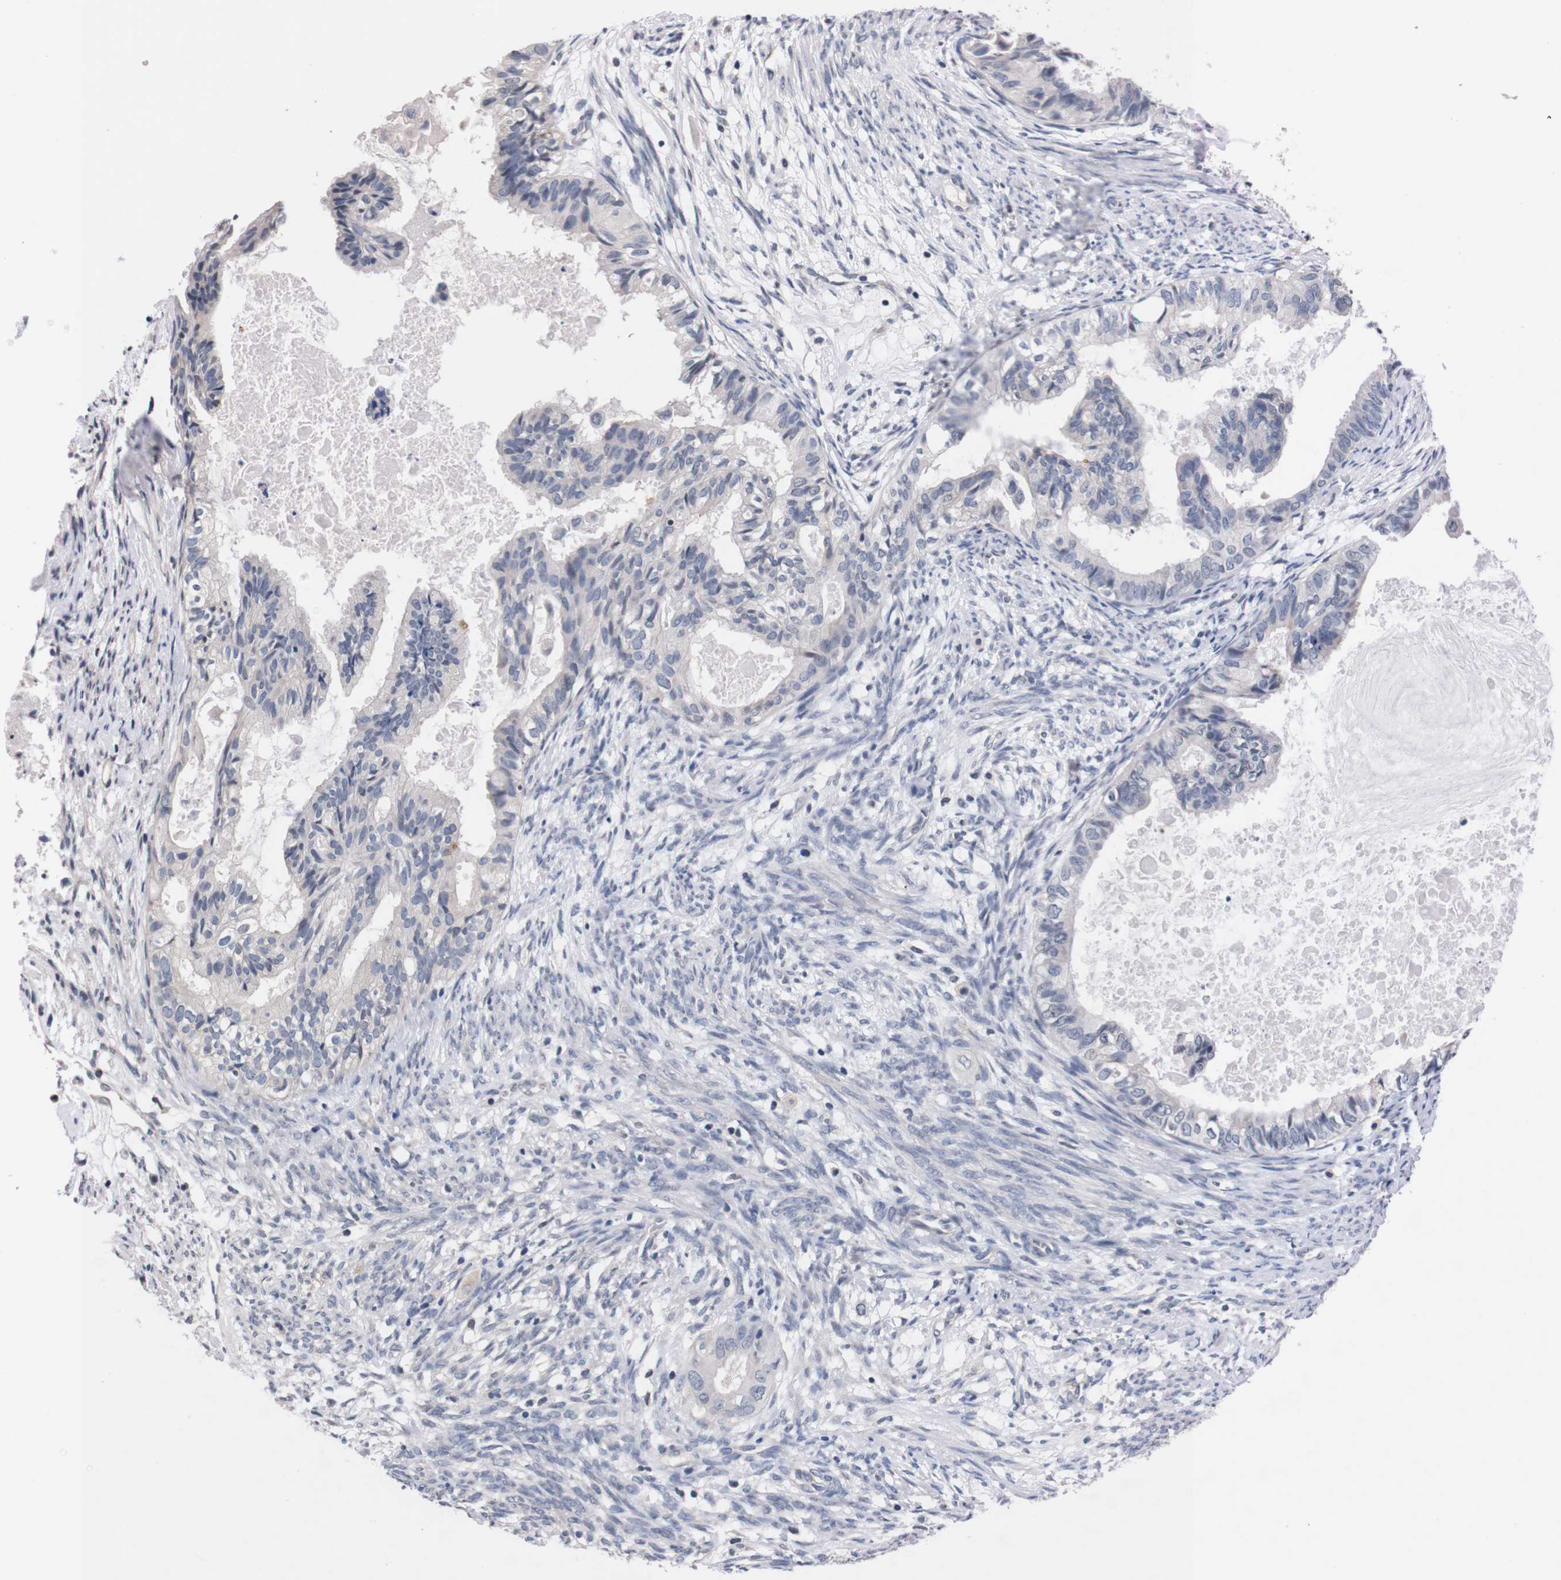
{"staining": {"intensity": "negative", "quantity": "none", "location": "none"}, "tissue": "cervical cancer", "cell_type": "Tumor cells", "image_type": "cancer", "snomed": [{"axis": "morphology", "description": "Normal tissue, NOS"}, {"axis": "morphology", "description": "Adenocarcinoma, NOS"}, {"axis": "topography", "description": "Cervix"}, {"axis": "topography", "description": "Endometrium"}], "caption": "This is a image of immunohistochemistry (IHC) staining of cervical adenocarcinoma, which shows no staining in tumor cells.", "gene": "TNFRSF21", "patient": {"sex": "female", "age": 86}}